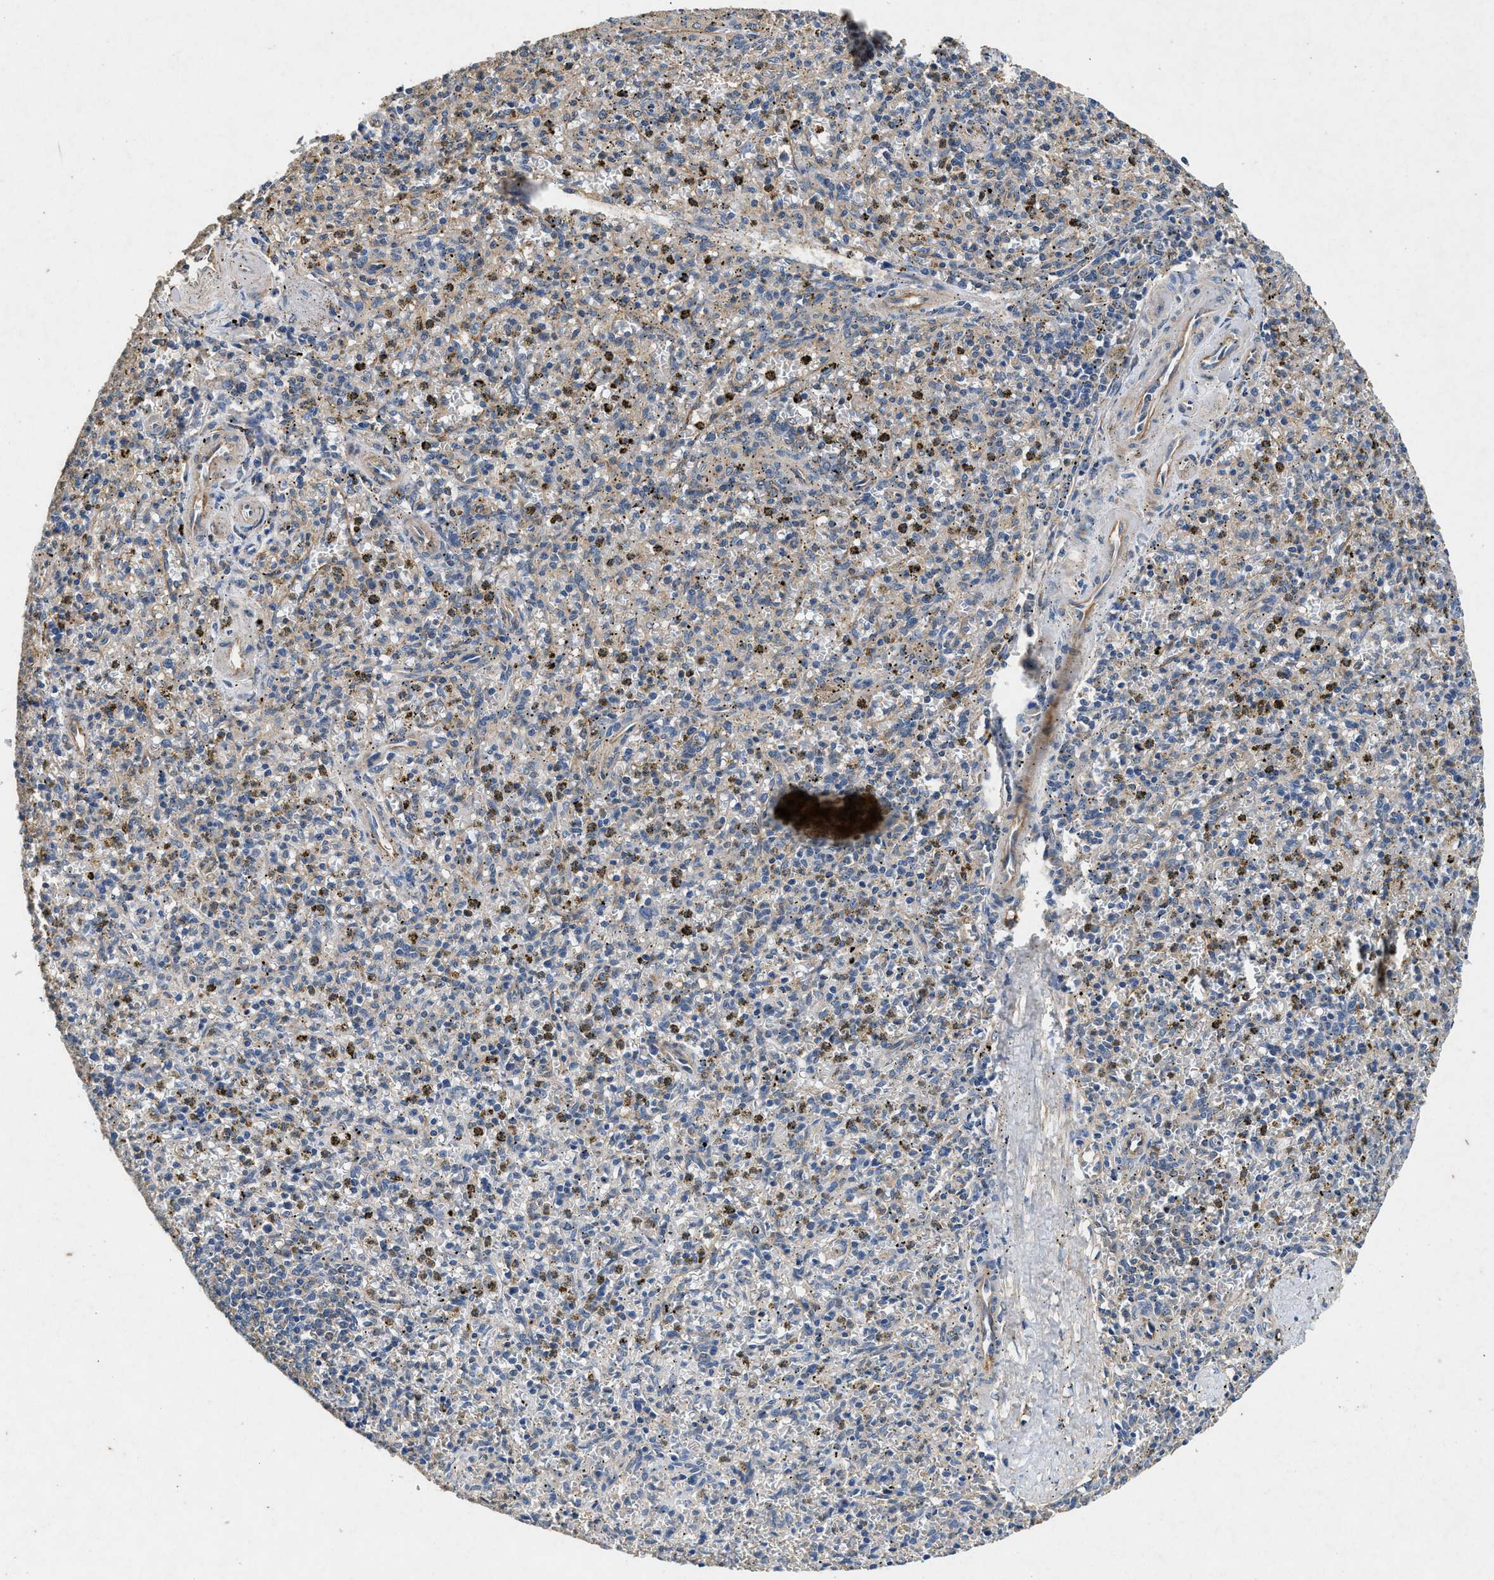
{"staining": {"intensity": "negative", "quantity": "none", "location": "none"}, "tissue": "spleen", "cell_type": "Cells in red pulp", "image_type": "normal", "snomed": [{"axis": "morphology", "description": "Normal tissue, NOS"}, {"axis": "topography", "description": "Spleen"}], "caption": "Immunohistochemistry histopathology image of benign spleen: spleen stained with DAB exhibits no significant protein staining in cells in red pulp.", "gene": "CDK15", "patient": {"sex": "male", "age": 72}}